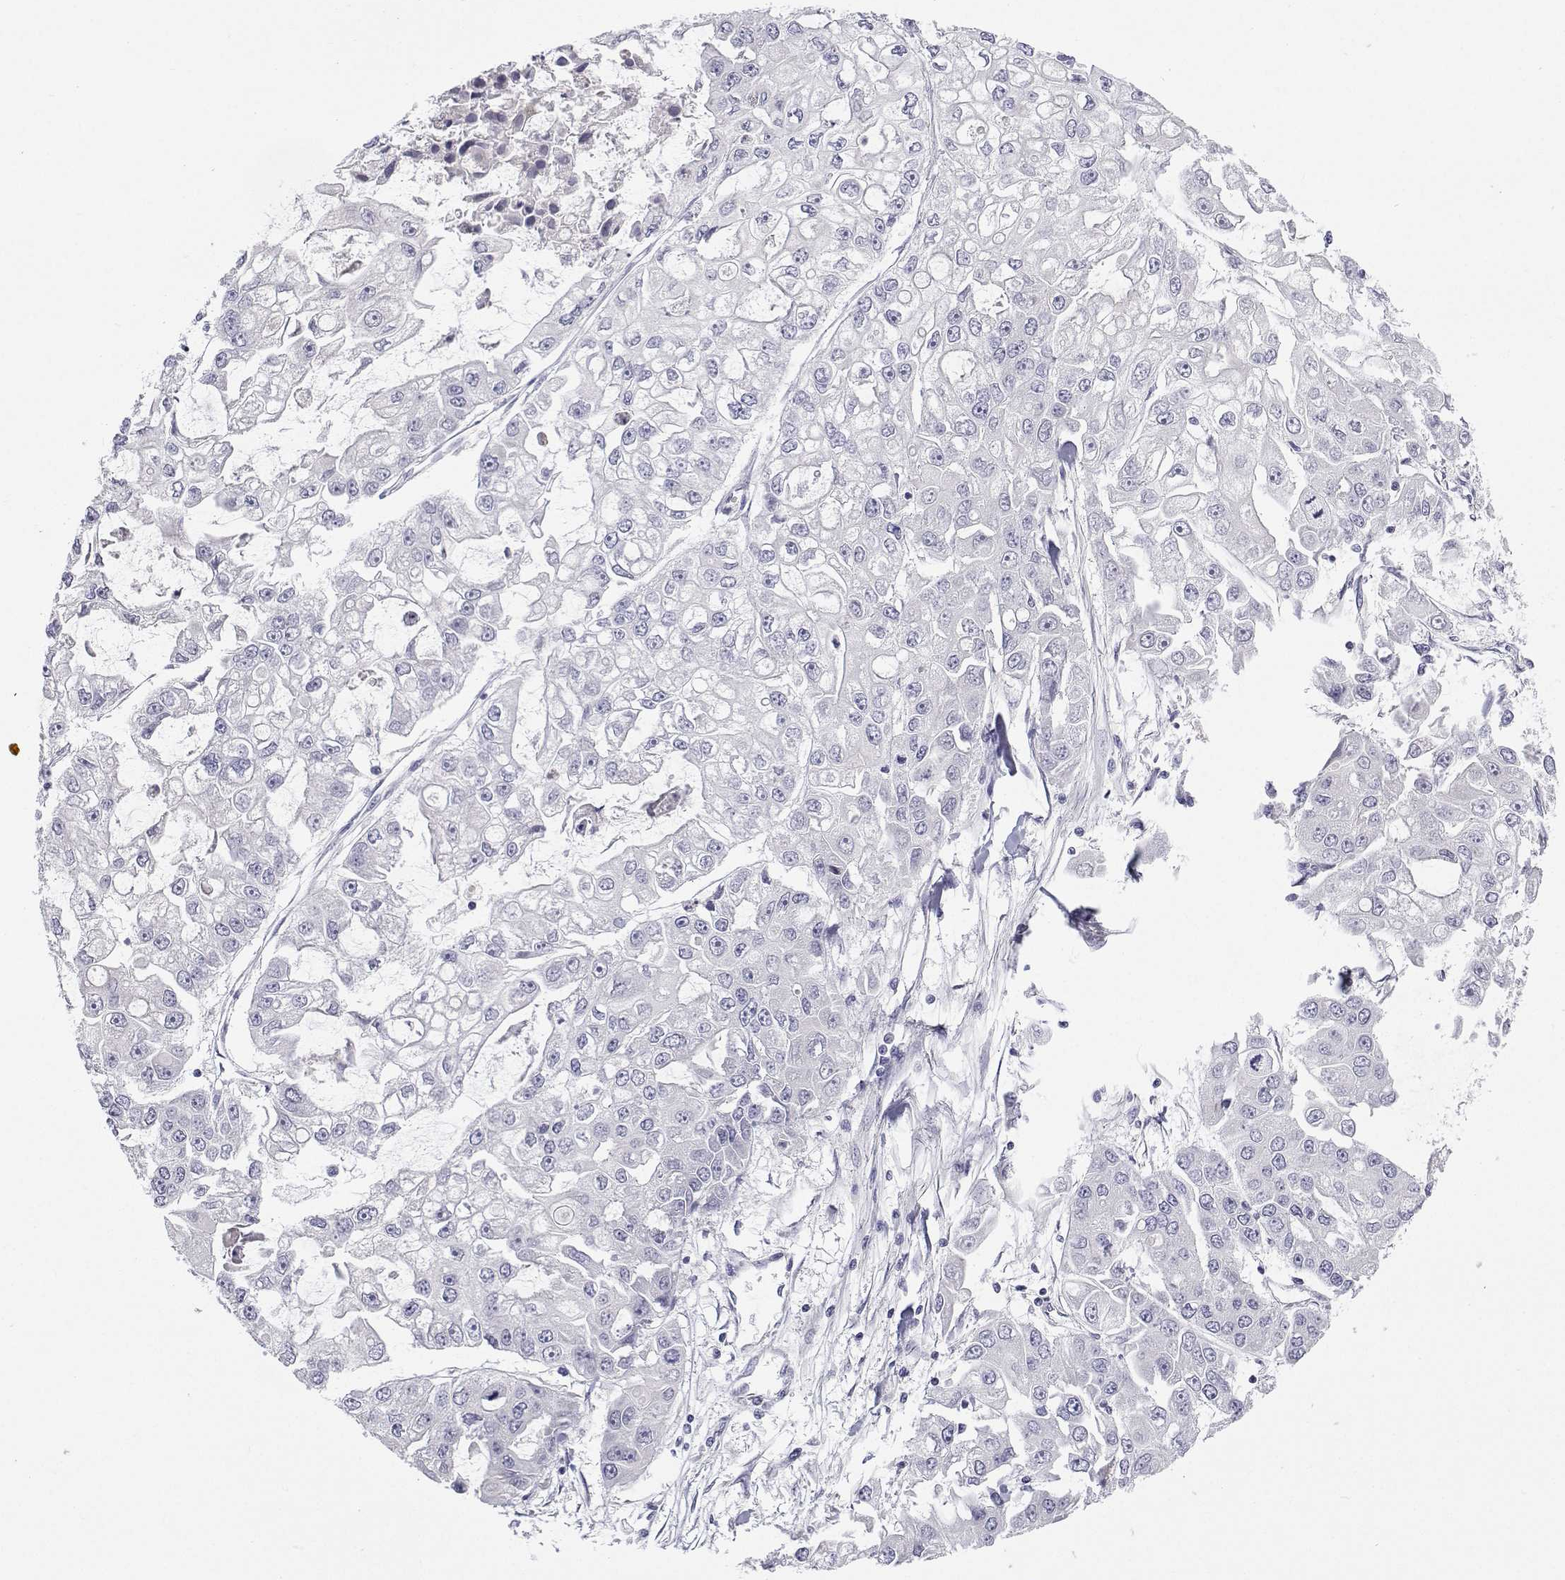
{"staining": {"intensity": "negative", "quantity": "none", "location": "none"}, "tissue": "ovarian cancer", "cell_type": "Tumor cells", "image_type": "cancer", "snomed": [{"axis": "morphology", "description": "Cystadenocarcinoma, serous, NOS"}, {"axis": "topography", "description": "Ovary"}], "caption": "Serous cystadenocarcinoma (ovarian) stained for a protein using immunohistochemistry displays no positivity tumor cells.", "gene": "ANKRD65", "patient": {"sex": "female", "age": 56}}